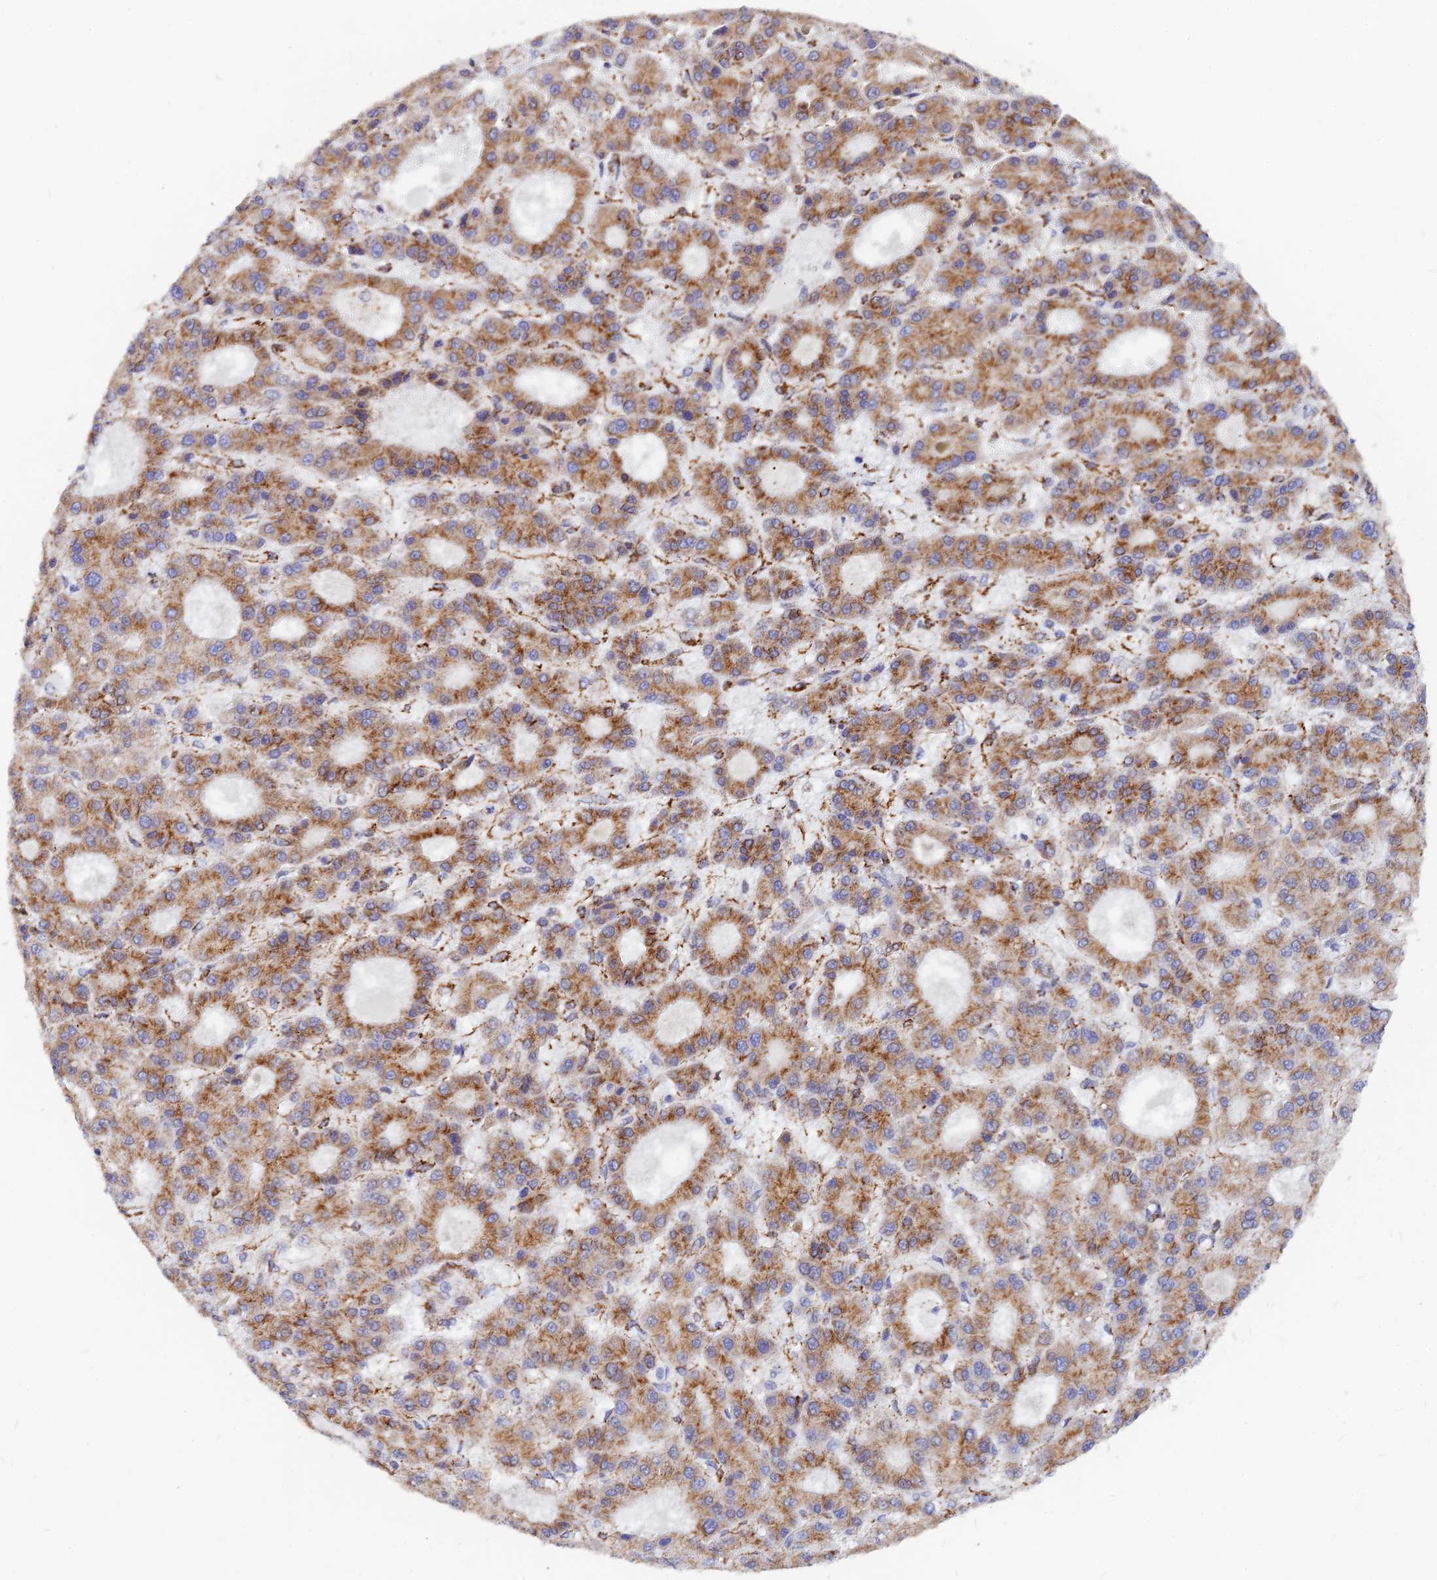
{"staining": {"intensity": "moderate", "quantity": ">75%", "location": "cytoplasmic/membranous"}, "tissue": "liver cancer", "cell_type": "Tumor cells", "image_type": "cancer", "snomed": [{"axis": "morphology", "description": "Carcinoma, Hepatocellular, NOS"}, {"axis": "topography", "description": "Liver"}], "caption": "Brown immunohistochemical staining in human liver hepatocellular carcinoma shows moderate cytoplasmic/membranous expression in about >75% of tumor cells.", "gene": "VSTM2L", "patient": {"sex": "male", "age": 70}}